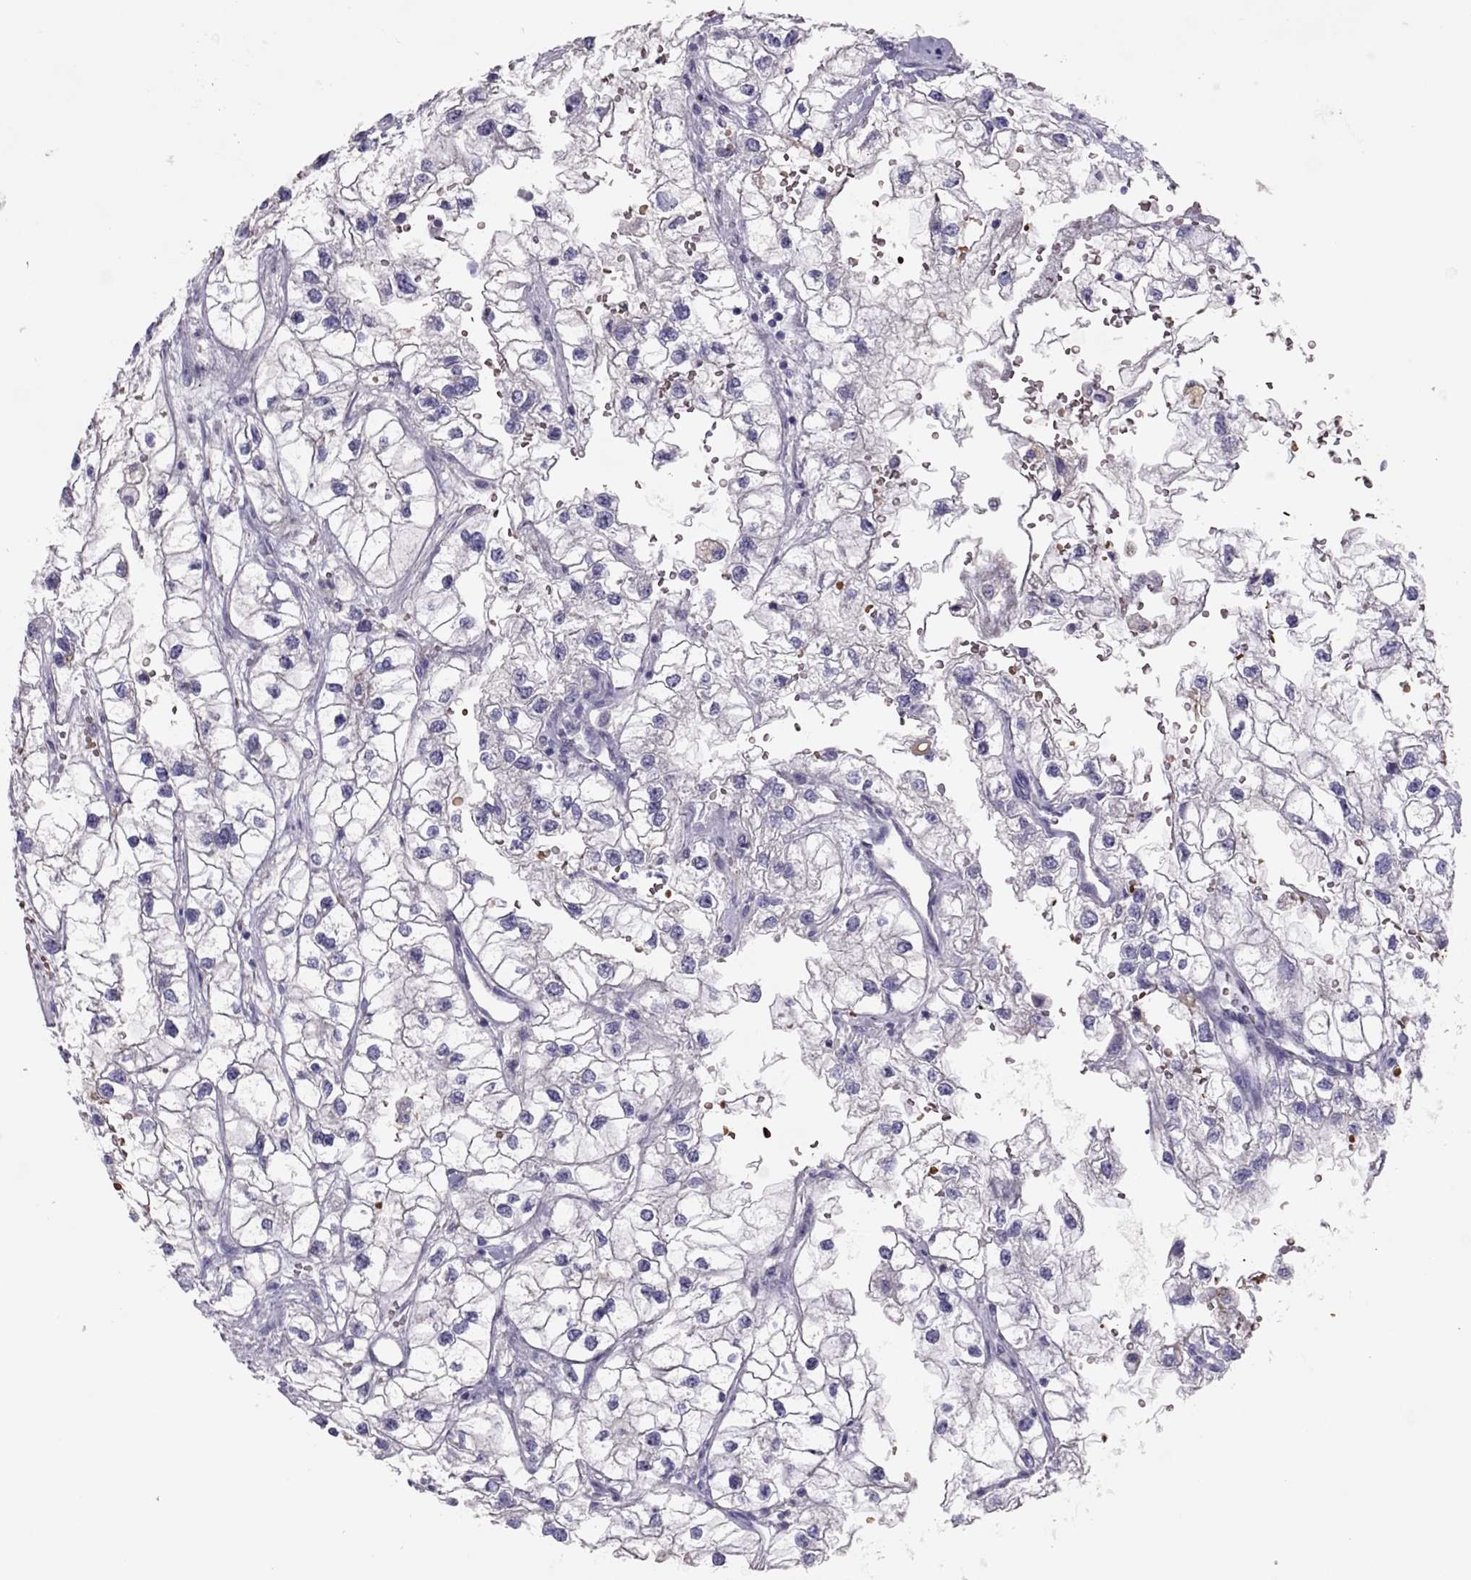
{"staining": {"intensity": "negative", "quantity": "none", "location": "none"}, "tissue": "renal cancer", "cell_type": "Tumor cells", "image_type": "cancer", "snomed": [{"axis": "morphology", "description": "Adenocarcinoma, NOS"}, {"axis": "topography", "description": "Kidney"}], "caption": "The IHC histopathology image has no significant positivity in tumor cells of renal adenocarcinoma tissue.", "gene": "RHD", "patient": {"sex": "male", "age": 59}}